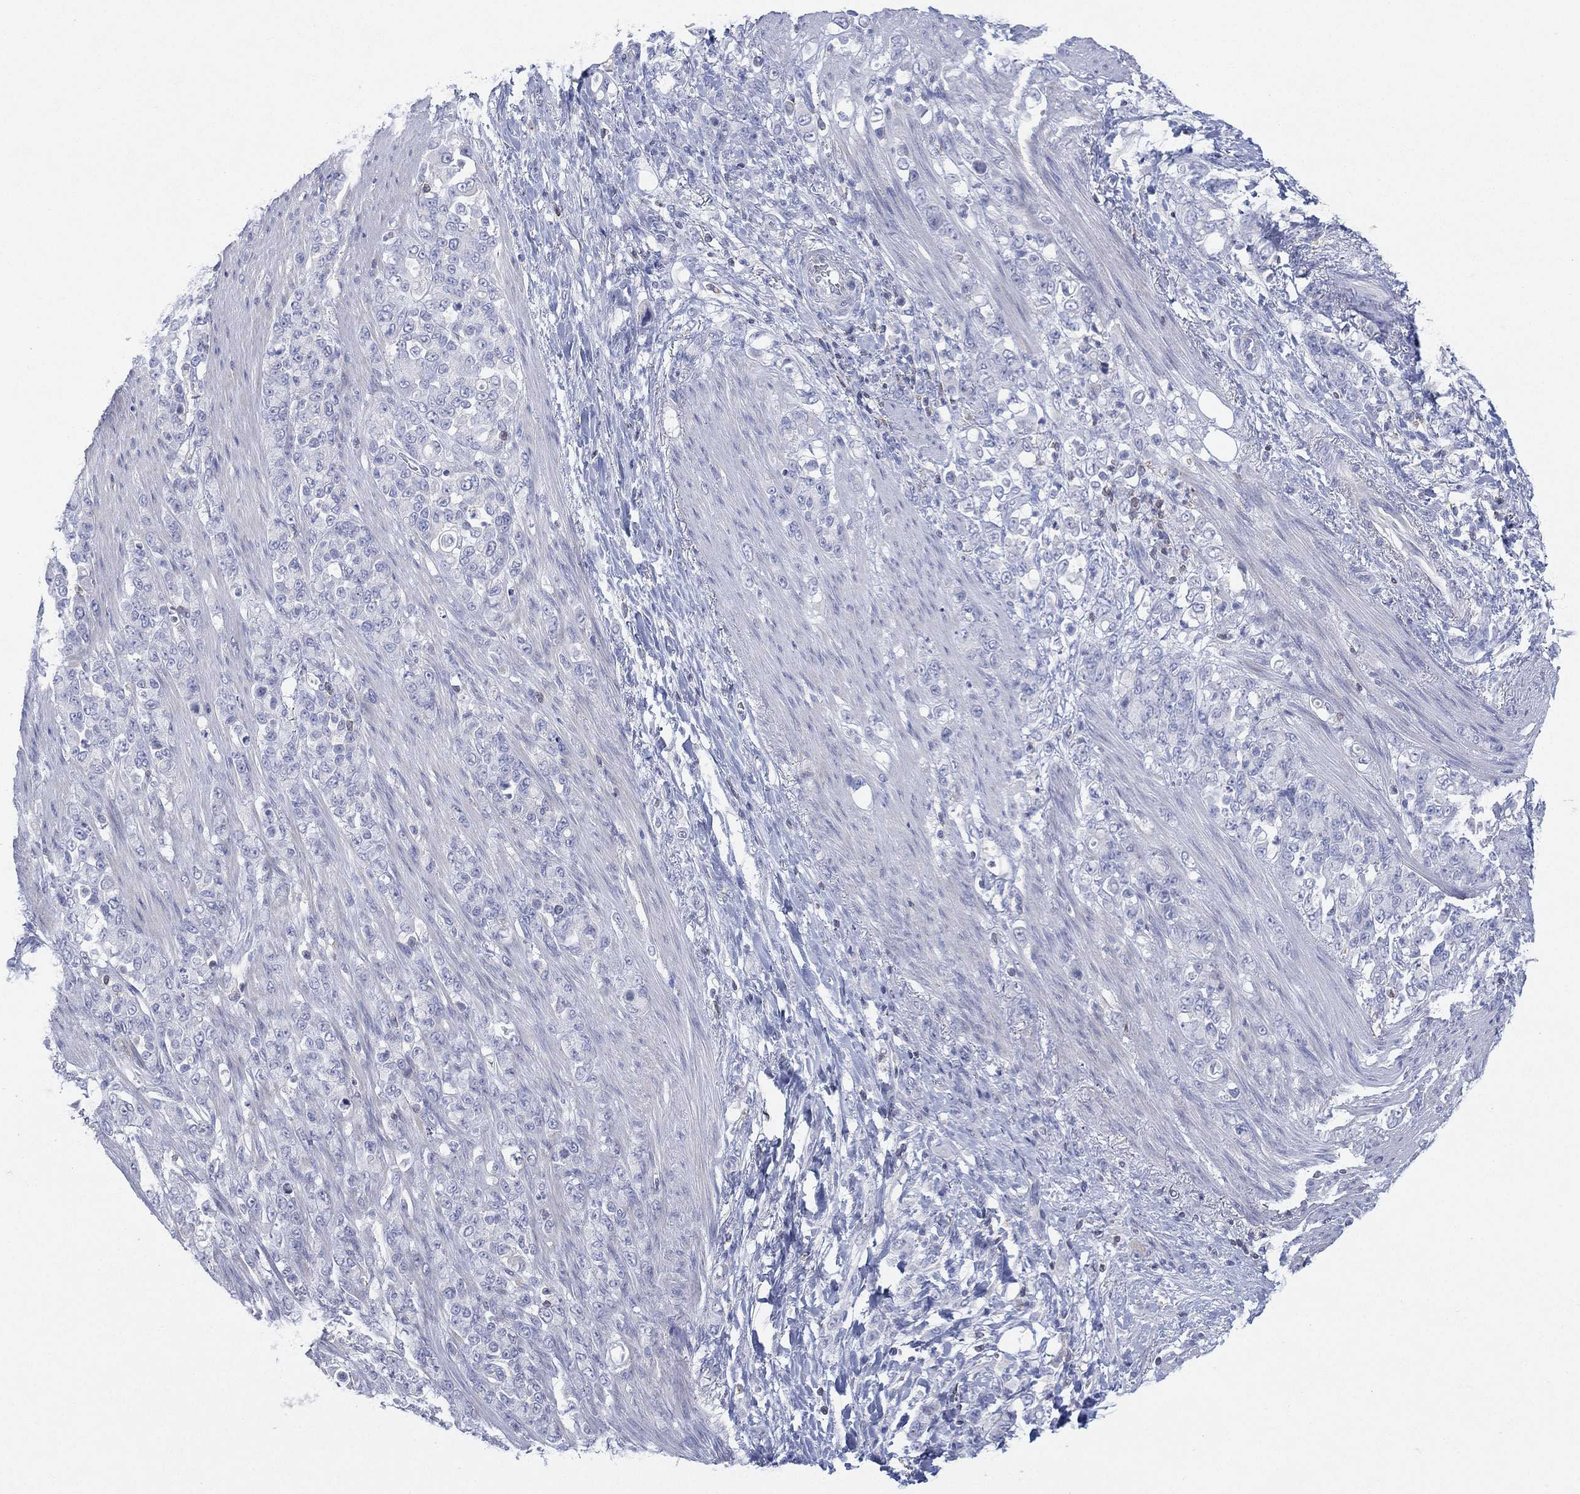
{"staining": {"intensity": "negative", "quantity": "none", "location": "none"}, "tissue": "stomach cancer", "cell_type": "Tumor cells", "image_type": "cancer", "snomed": [{"axis": "morphology", "description": "Adenocarcinoma, NOS"}, {"axis": "topography", "description": "Stomach"}], "caption": "Tumor cells show no significant expression in stomach adenocarcinoma.", "gene": "SEPTIN1", "patient": {"sex": "female", "age": 79}}